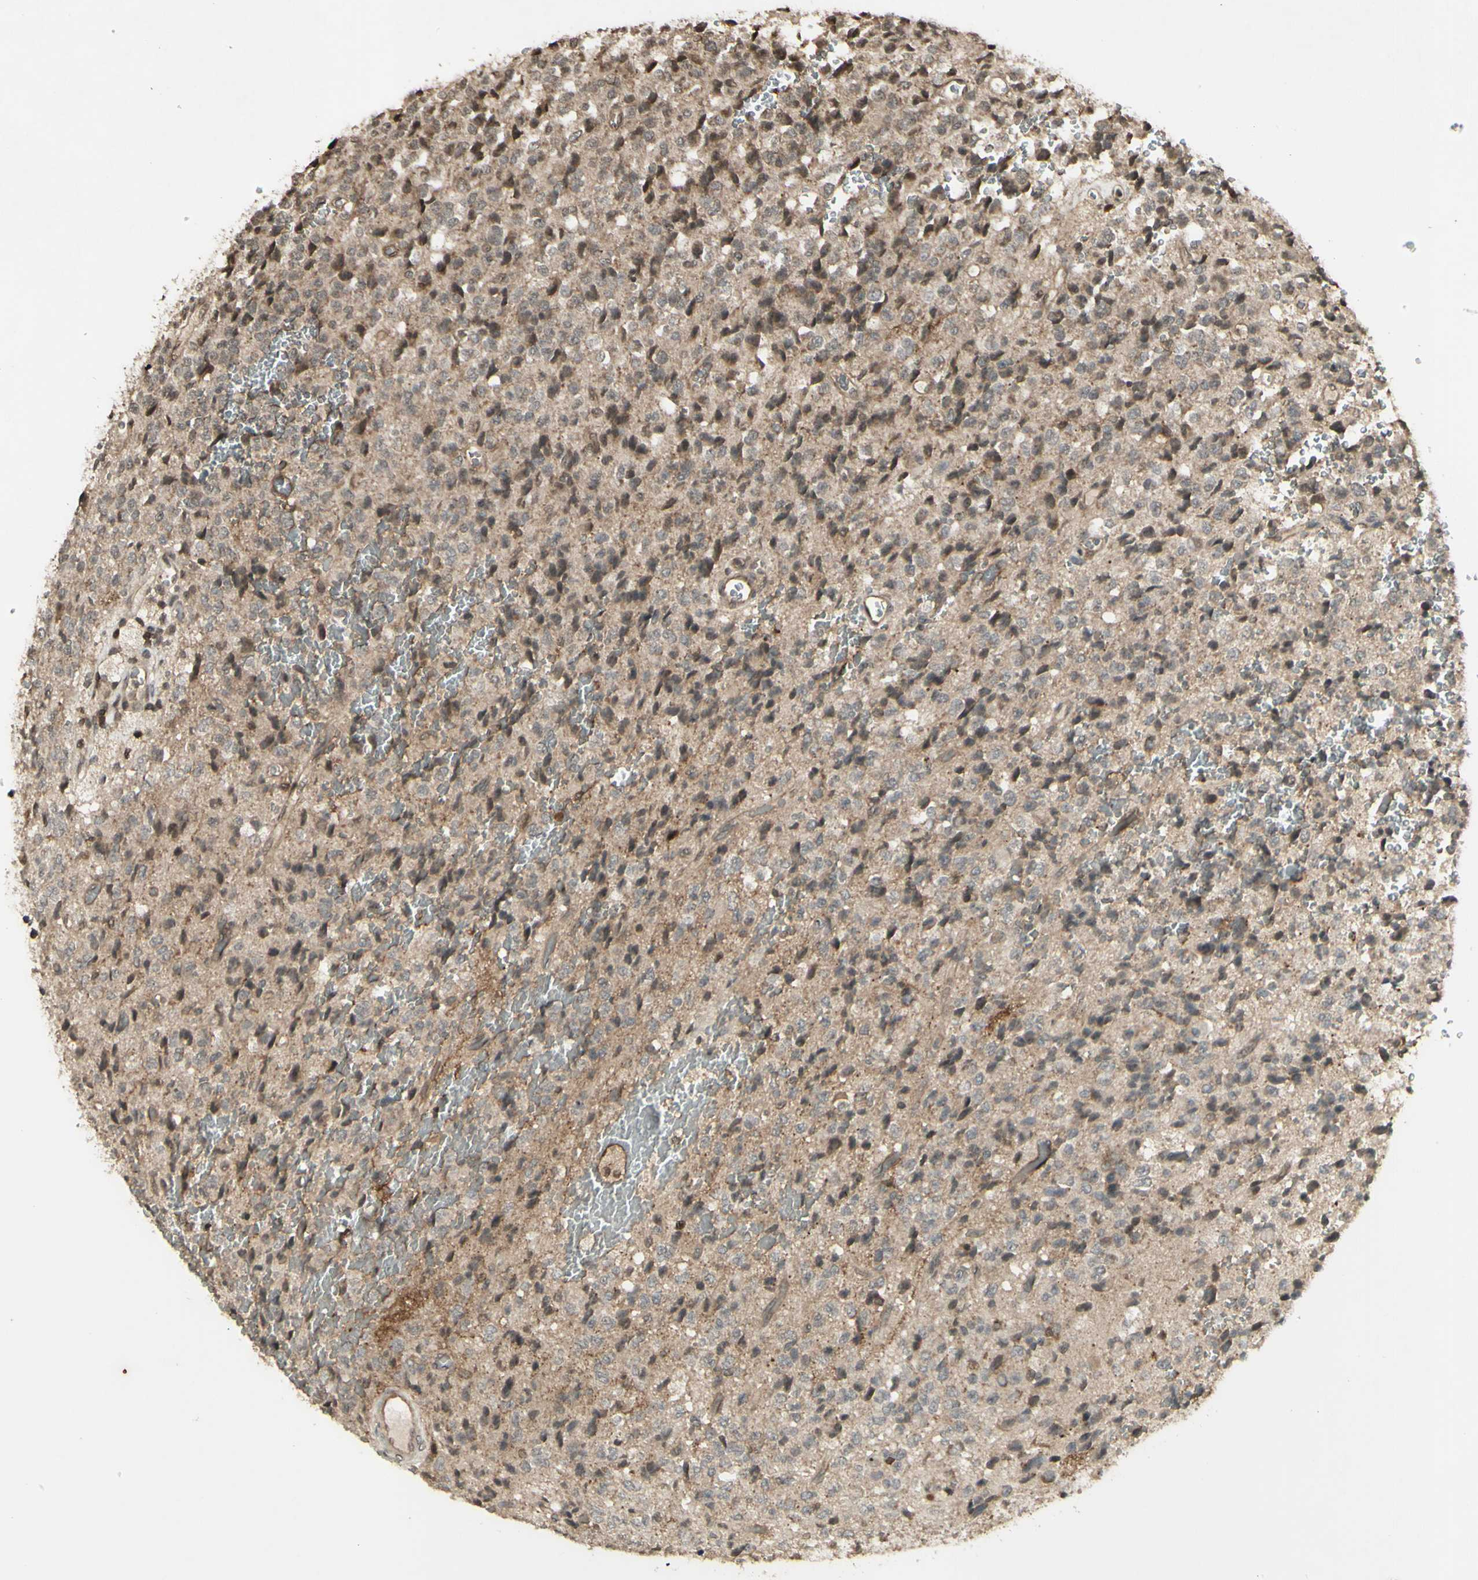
{"staining": {"intensity": "moderate", "quantity": ">75%", "location": "cytoplasmic/membranous,nuclear"}, "tissue": "glioma", "cell_type": "Tumor cells", "image_type": "cancer", "snomed": [{"axis": "morphology", "description": "Glioma, malignant, High grade"}, {"axis": "topography", "description": "pancreas cauda"}], "caption": "Immunohistochemistry image of human glioma stained for a protein (brown), which displays medium levels of moderate cytoplasmic/membranous and nuclear positivity in approximately >75% of tumor cells.", "gene": "BLNK", "patient": {"sex": "male", "age": 60}}